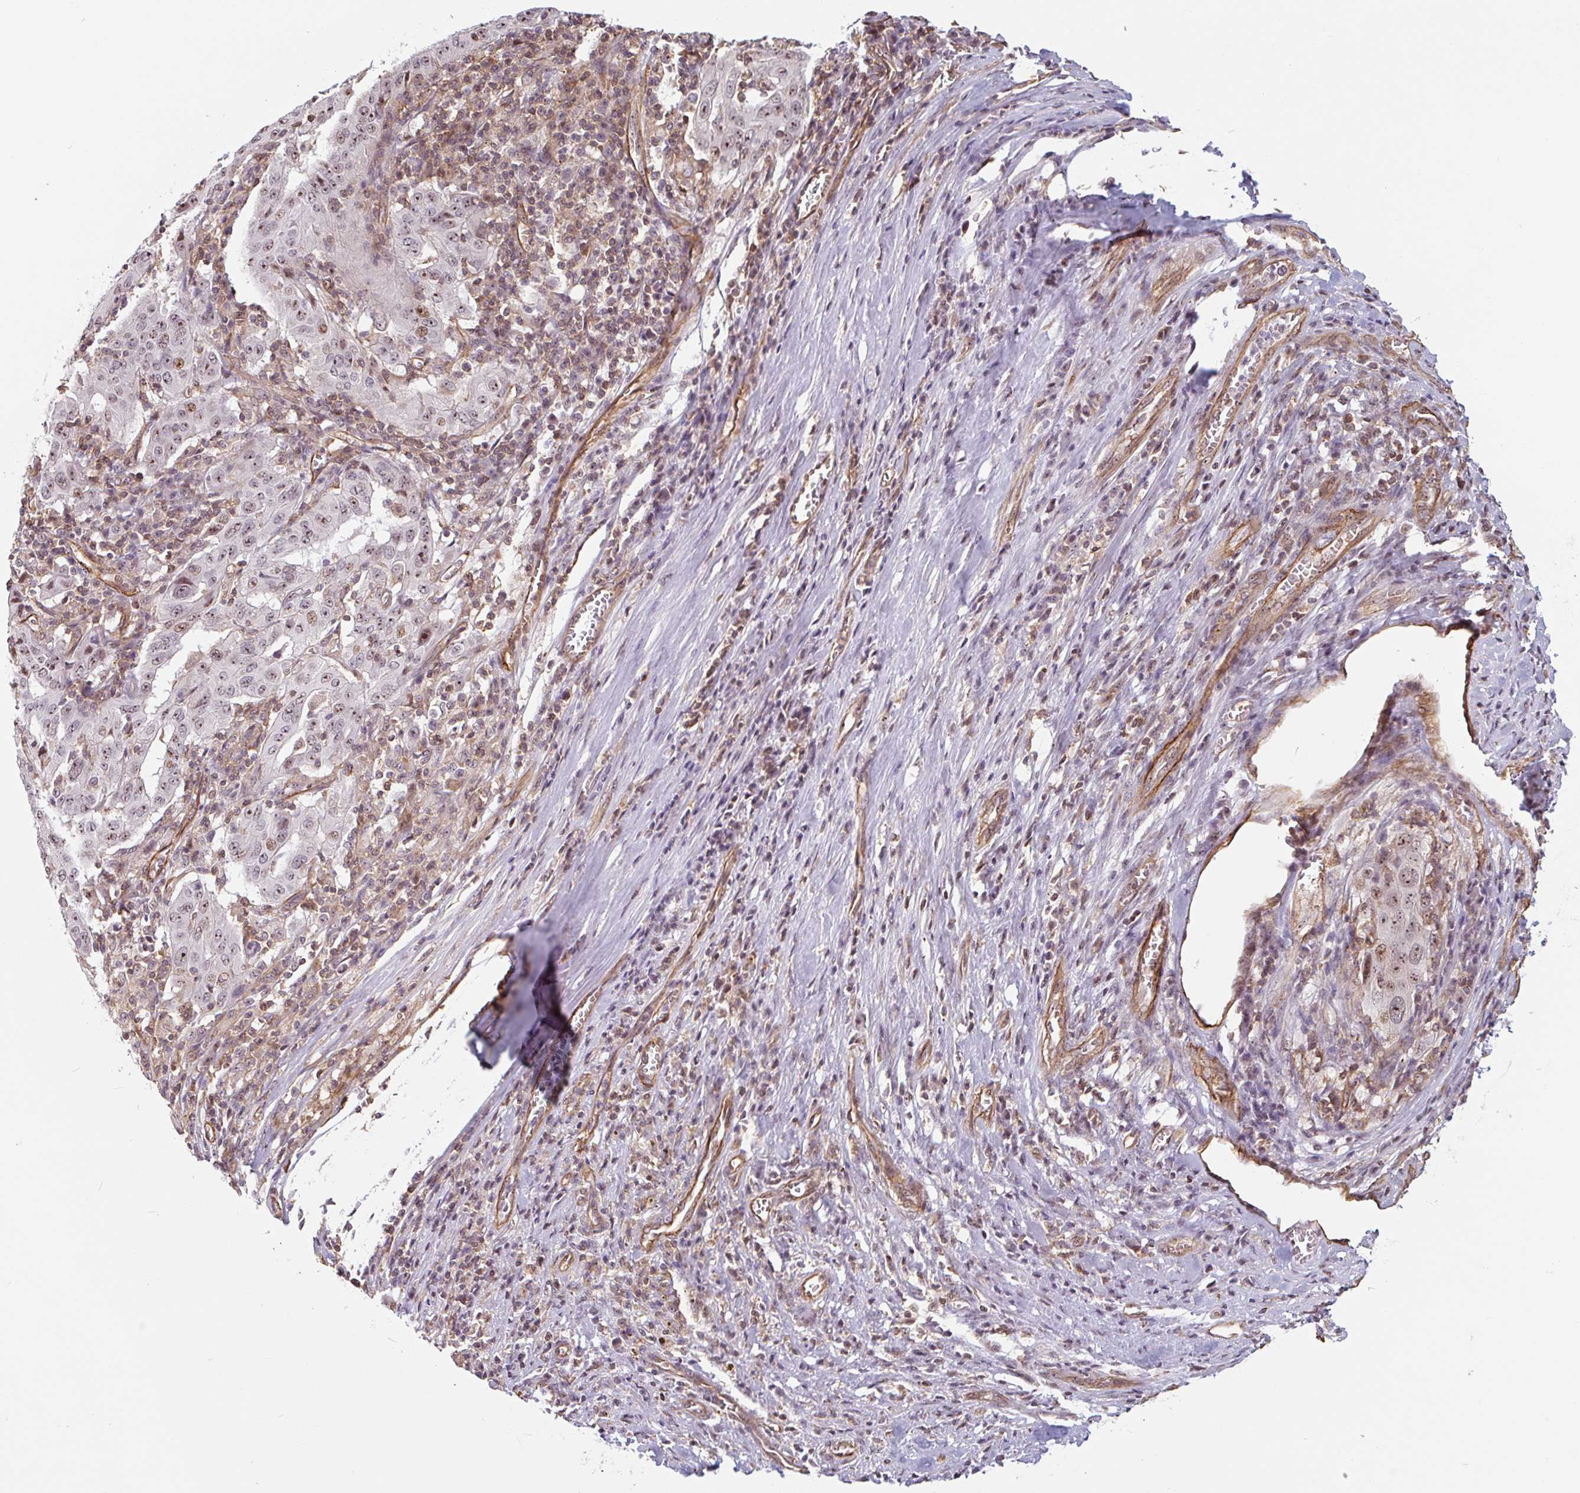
{"staining": {"intensity": "moderate", "quantity": ">75%", "location": "nuclear"}, "tissue": "pancreatic cancer", "cell_type": "Tumor cells", "image_type": "cancer", "snomed": [{"axis": "morphology", "description": "Adenocarcinoma, NOS"}, {"axis": "topography", "description": "Pancreas"}], "caption": "Pancreatic cancer stained with DAB (3,3'-diaminobenzidine) IHC shows medium levels of moderate nuclear staining in about >75% of tumor cells. The protein is shown in brown color, while the nuclei are stained blue.", "gene": "ZNF689", "patient": {"sex": "male", "age": 63}}